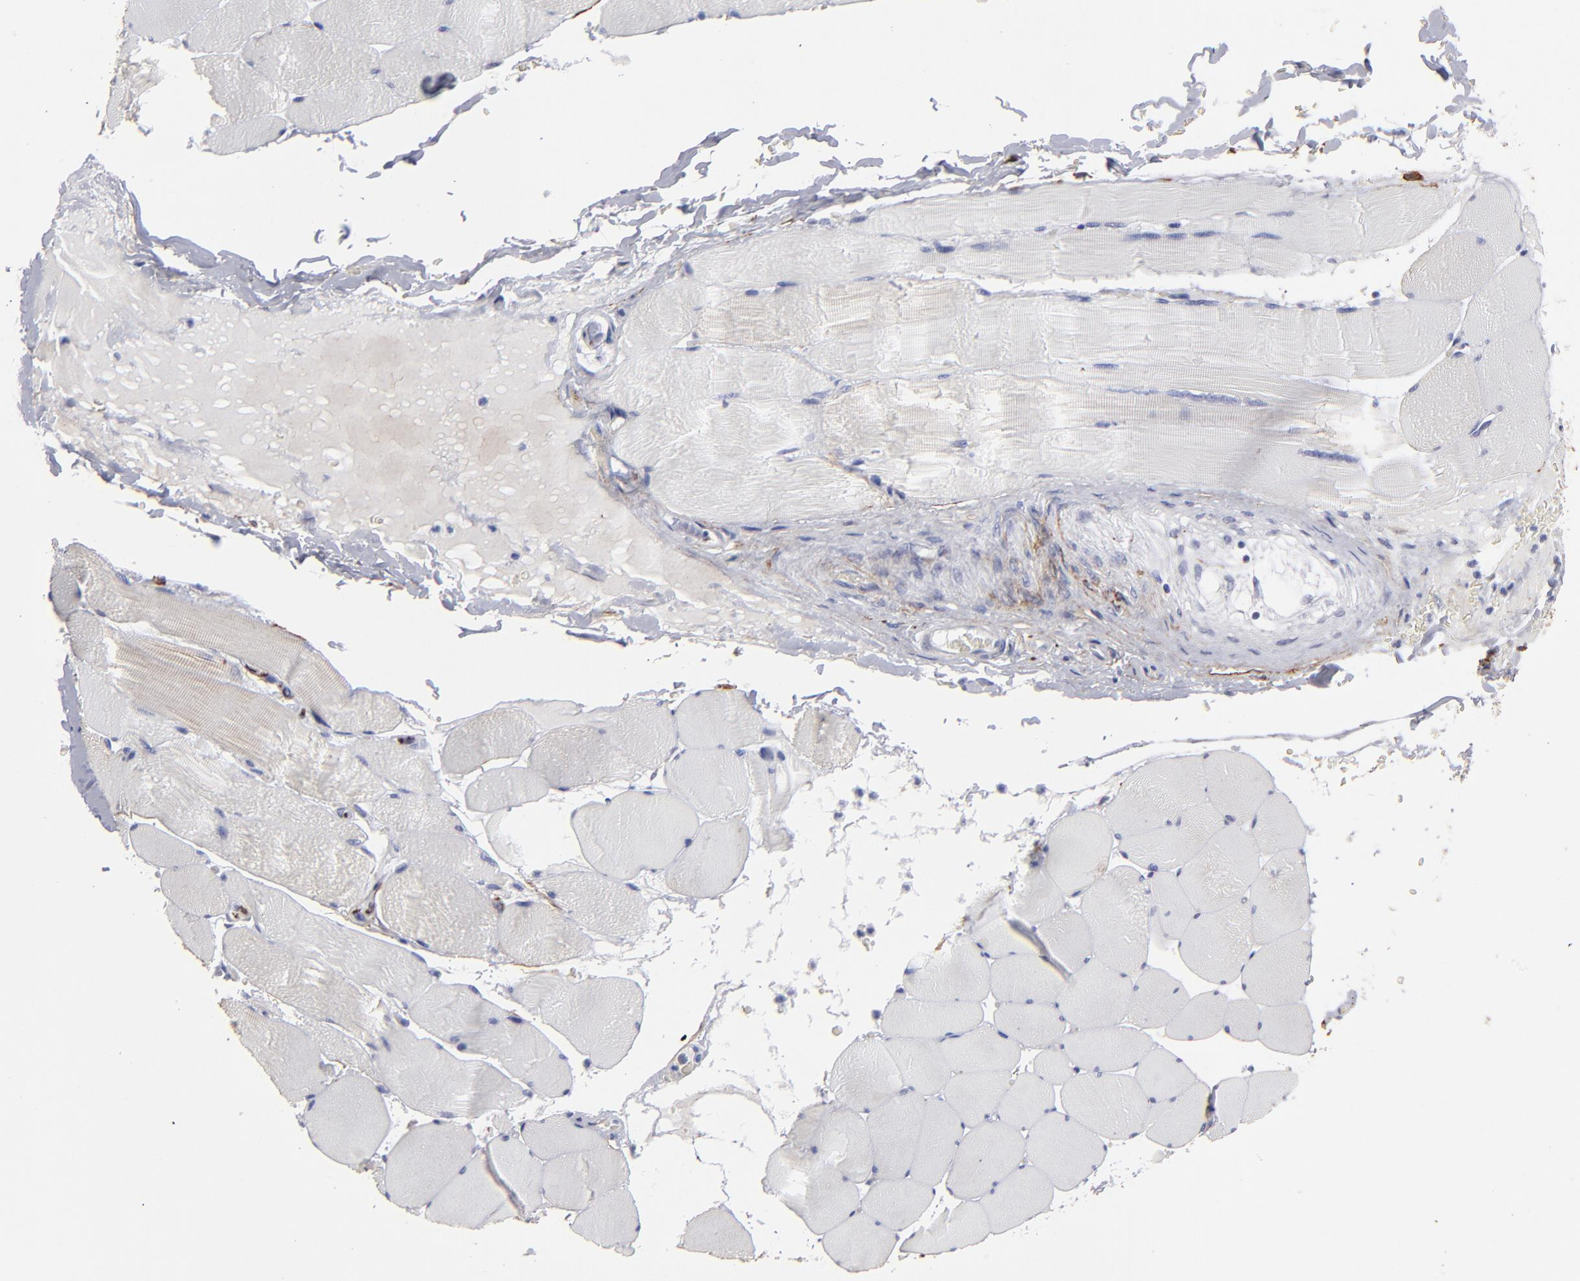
{"staining": {"intensity": "negative", "quantity": "none", "location": "none"}, "tissue": "skeletal muscle", "cell_type": "Myocytes", "image_type": "normal", "snomed": [{"axis": "morphology", "description": "Normal tissue, NOS"}, {"axis": "topography", "description": "Skeletal muscle"}], "caption": "An immunohistochemistry micrograph of unremarkable skeletal muscle is shown. There is no staining in myocytes of skeletal muscle.", "gene": "CADM3", "patient": {"sex": "male", "age": 62}}